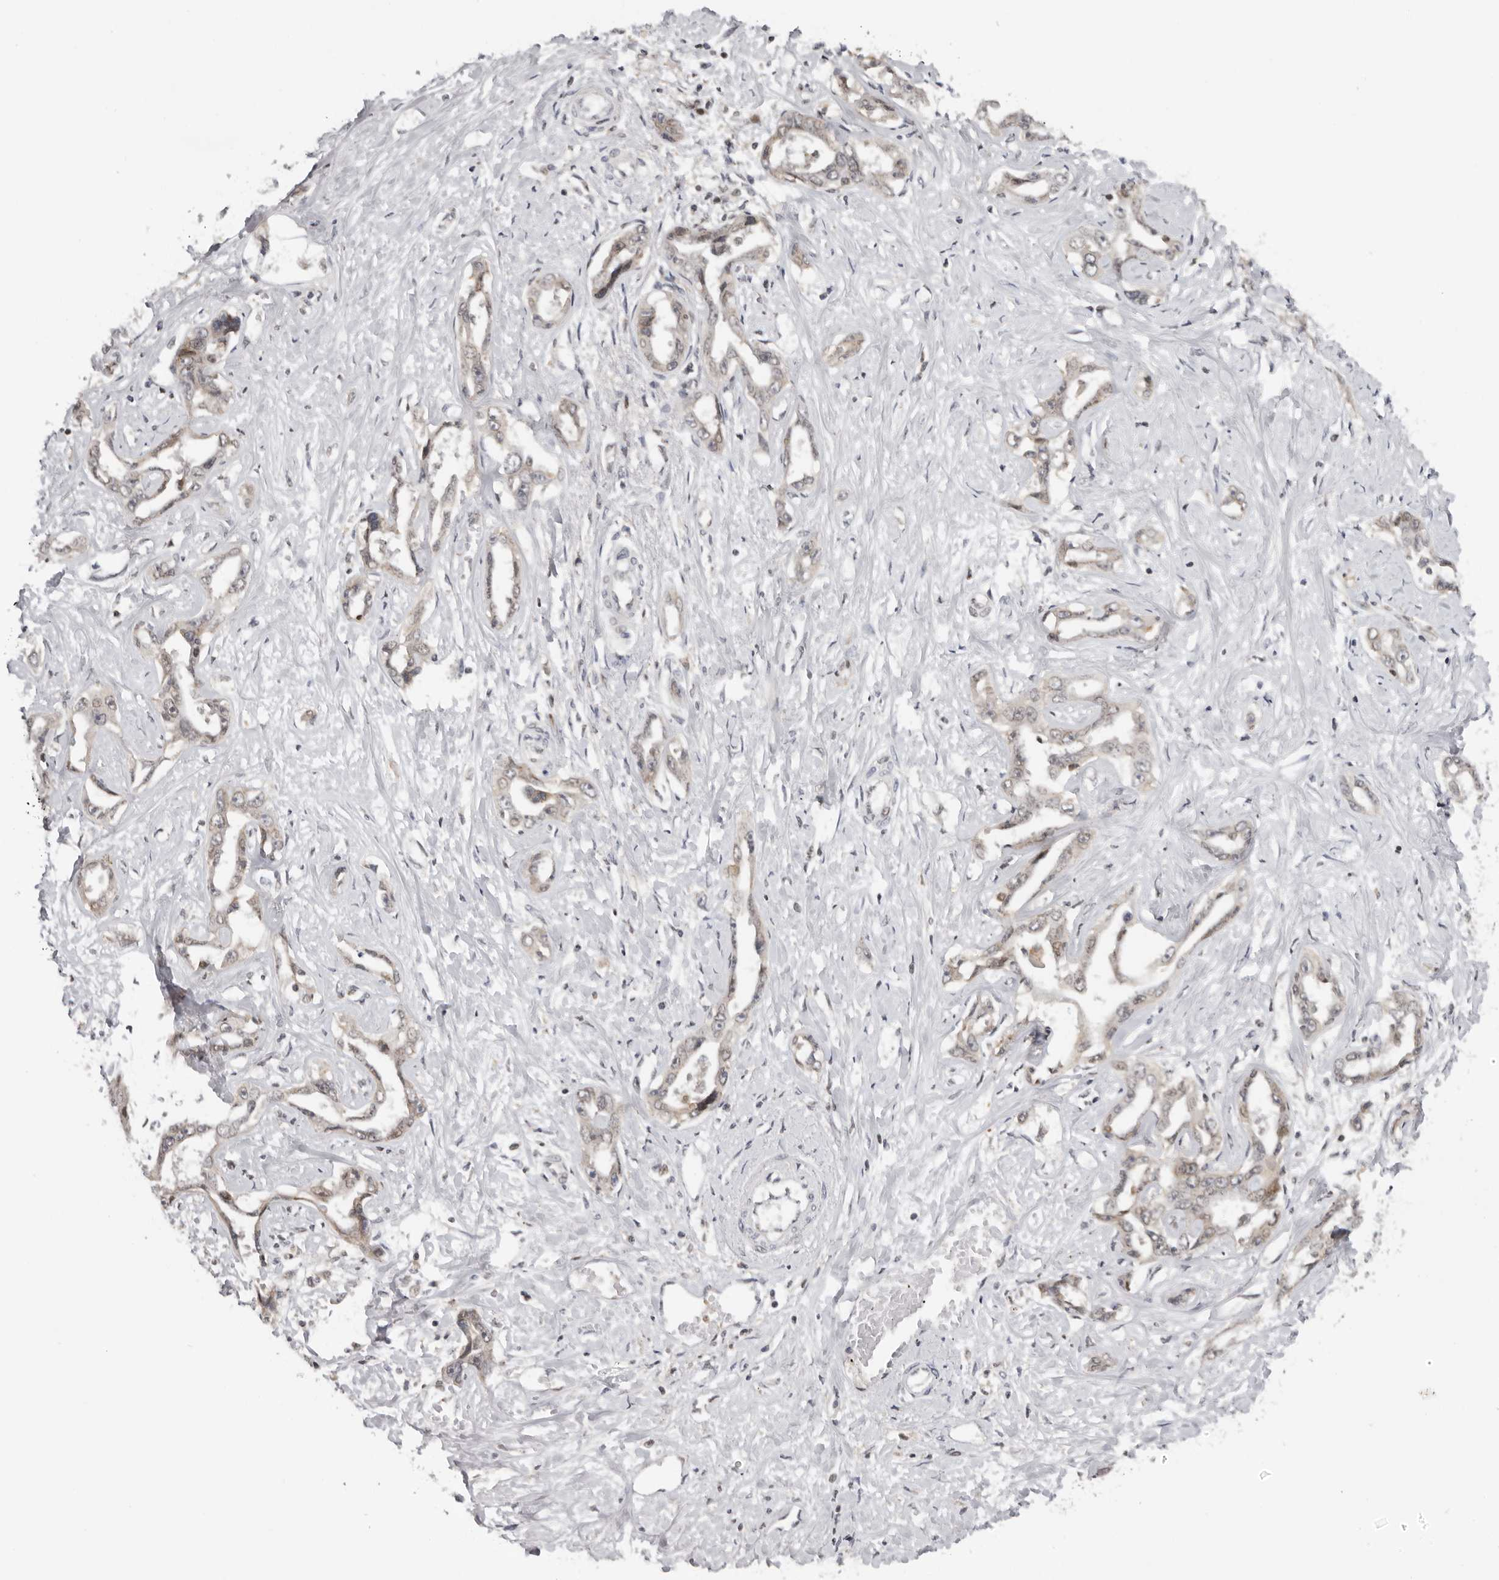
{"staining": {"intensity": "negative", "quantity": "none", "location": "none"}, "tissue": "liver cancer", "cell_type": "Tumor cells", "image_type": "cancer", "snomed": [{"axis": "morphology", "description": "Cholangiocarcinoma"}, {"axis": "topography", "description": "Liver"}], "caption": "Liver cholangiocarcinoma stained for a protein using immunohistochemistry (IHC) reveals no expression tumor cells.", "gene": "KIF2B", "patient": {"sex": "male", "age": 59}}